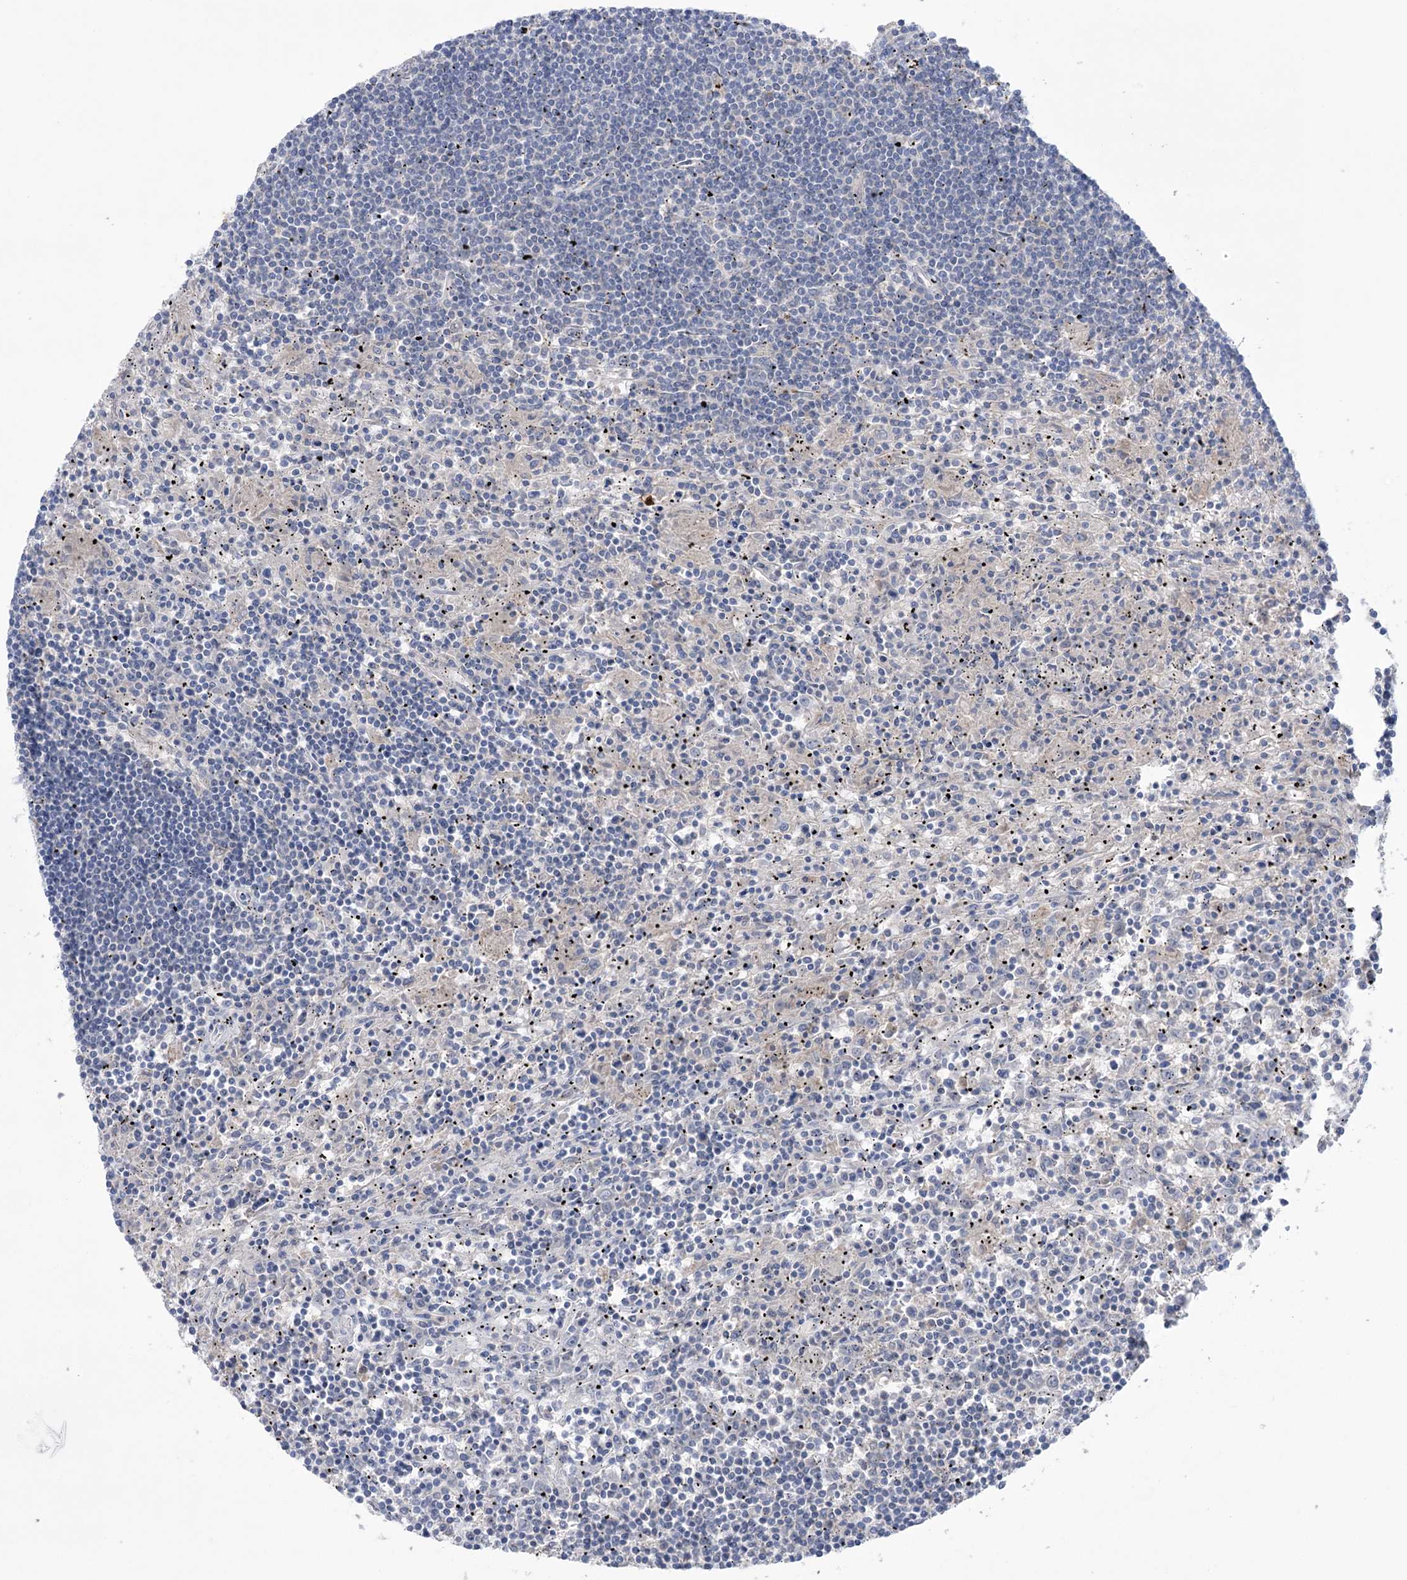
{"staining": {"intensity": "negative", "quantity": "none", "location": "none"}, "tissue": "lymphoma", "cell_type": "Tumor cells", "image_type": "cancer", "snomed": [{"axis": "morphology", "description": "Malignant lymphoma, non-Hodgkin's type, Low grade"}, {"axis": "topography", "description": "Spleen"}], "caption": "Immunohistochemistry photomicrograph of neoplastic tissue: human lymphoma stained with DAB (3,3'-diaminobenzidine) exhibits no significant protein positivity in tumor cells. (IHC, brightfield microscopy, high magnification).", "gene": "MTCH2", "patient": {"sex": "male", "age": 76}}